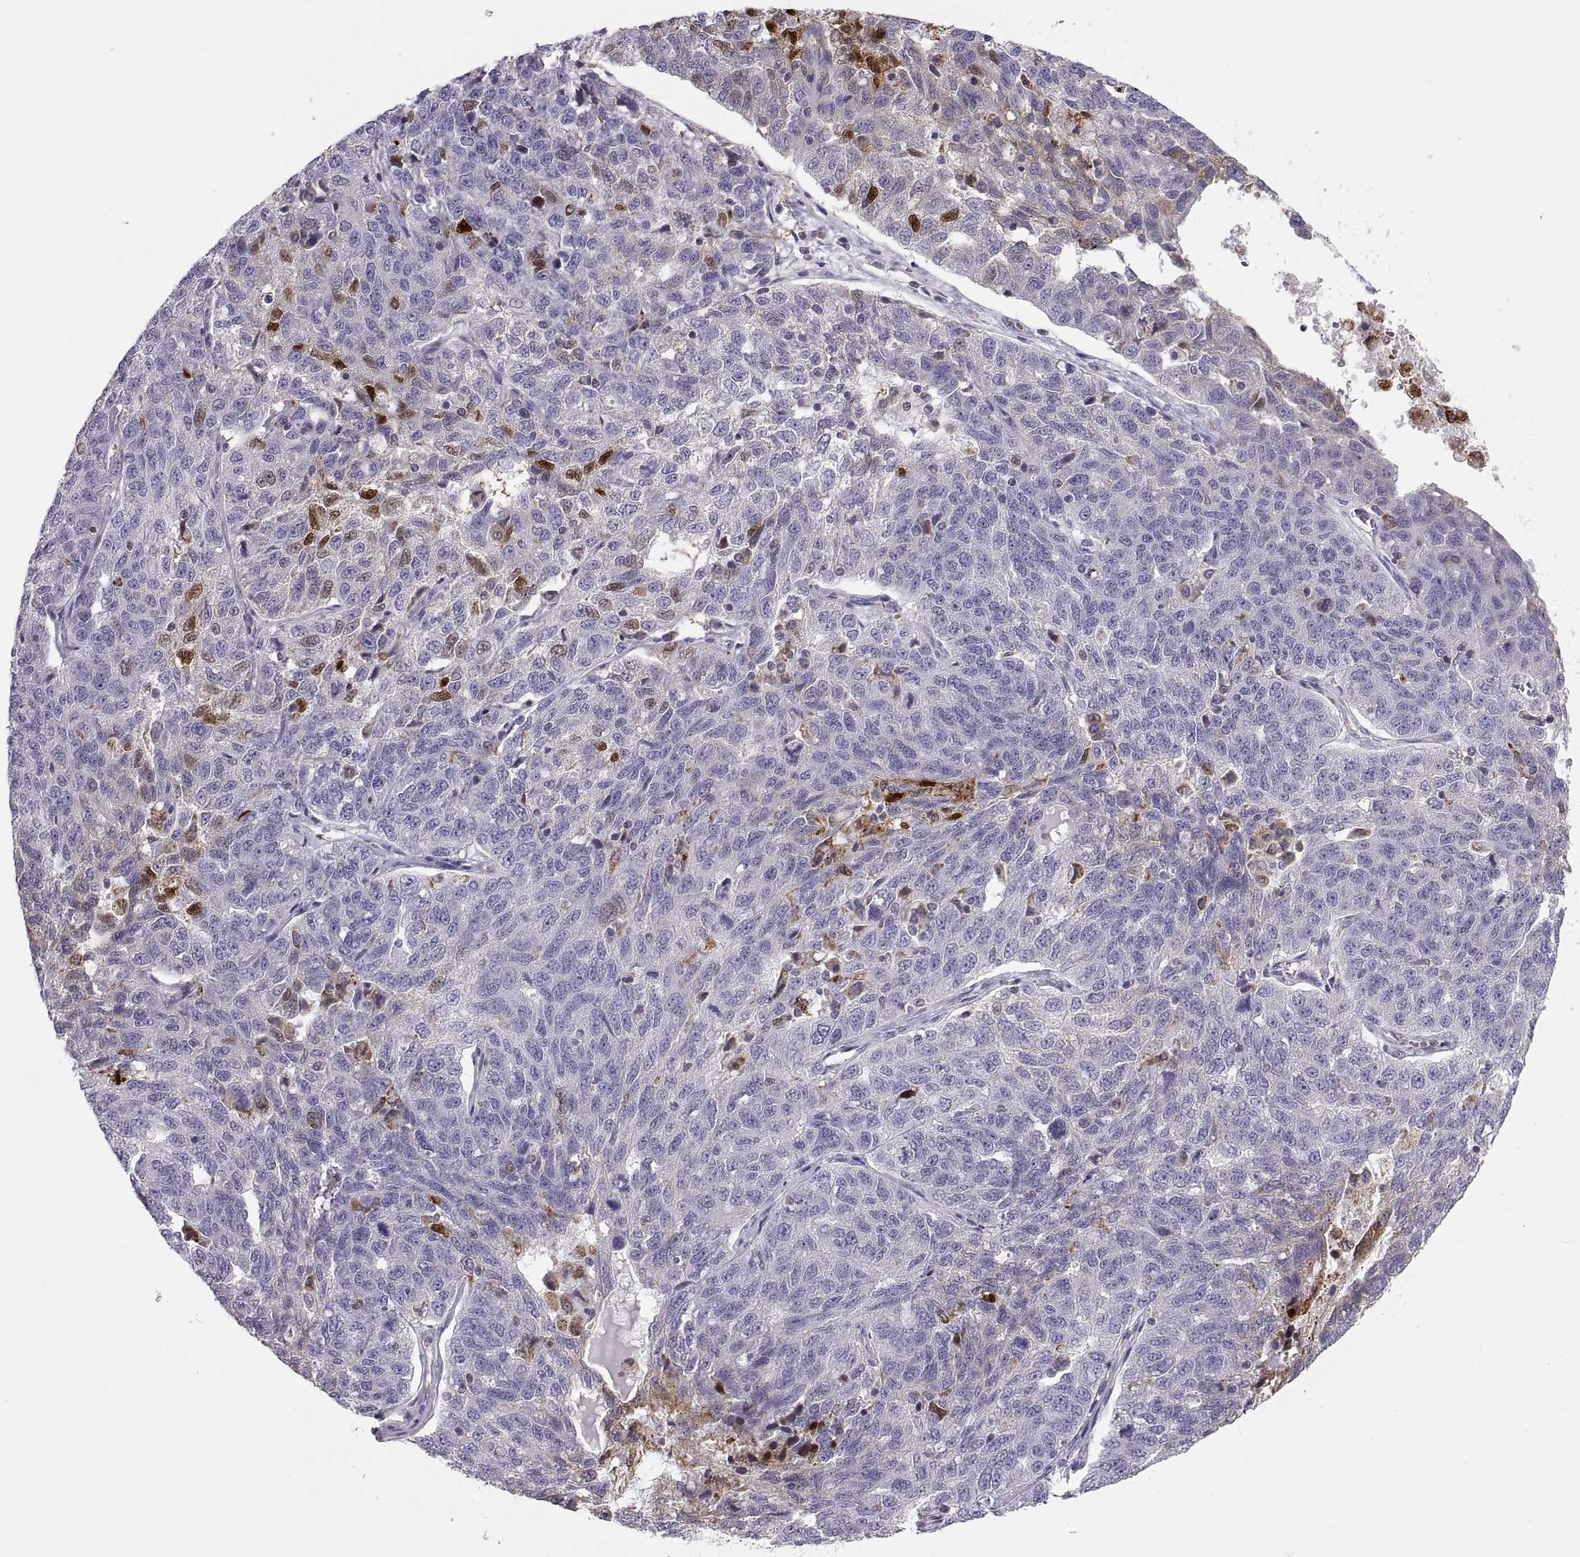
{"staining": {"intensity": "negative", "quantity": "none", "location": "none"}, "tissue": "ovarian cancer", "cell_type": "Tumor cells", "image_type": "cancer", "snomed": [{"axis": "morphology", "description": "Cystadenocarcinoma, serous, NOS"}, {"axis": "topography", "description": "Ovary"}], "caption": "The micrograph shows no significant positivity in tumor cells of ovarian cancer (serous cystadenocarcinoma).", "gene": "ERO1A", "patient": {"sex": "female", "age": 71}}